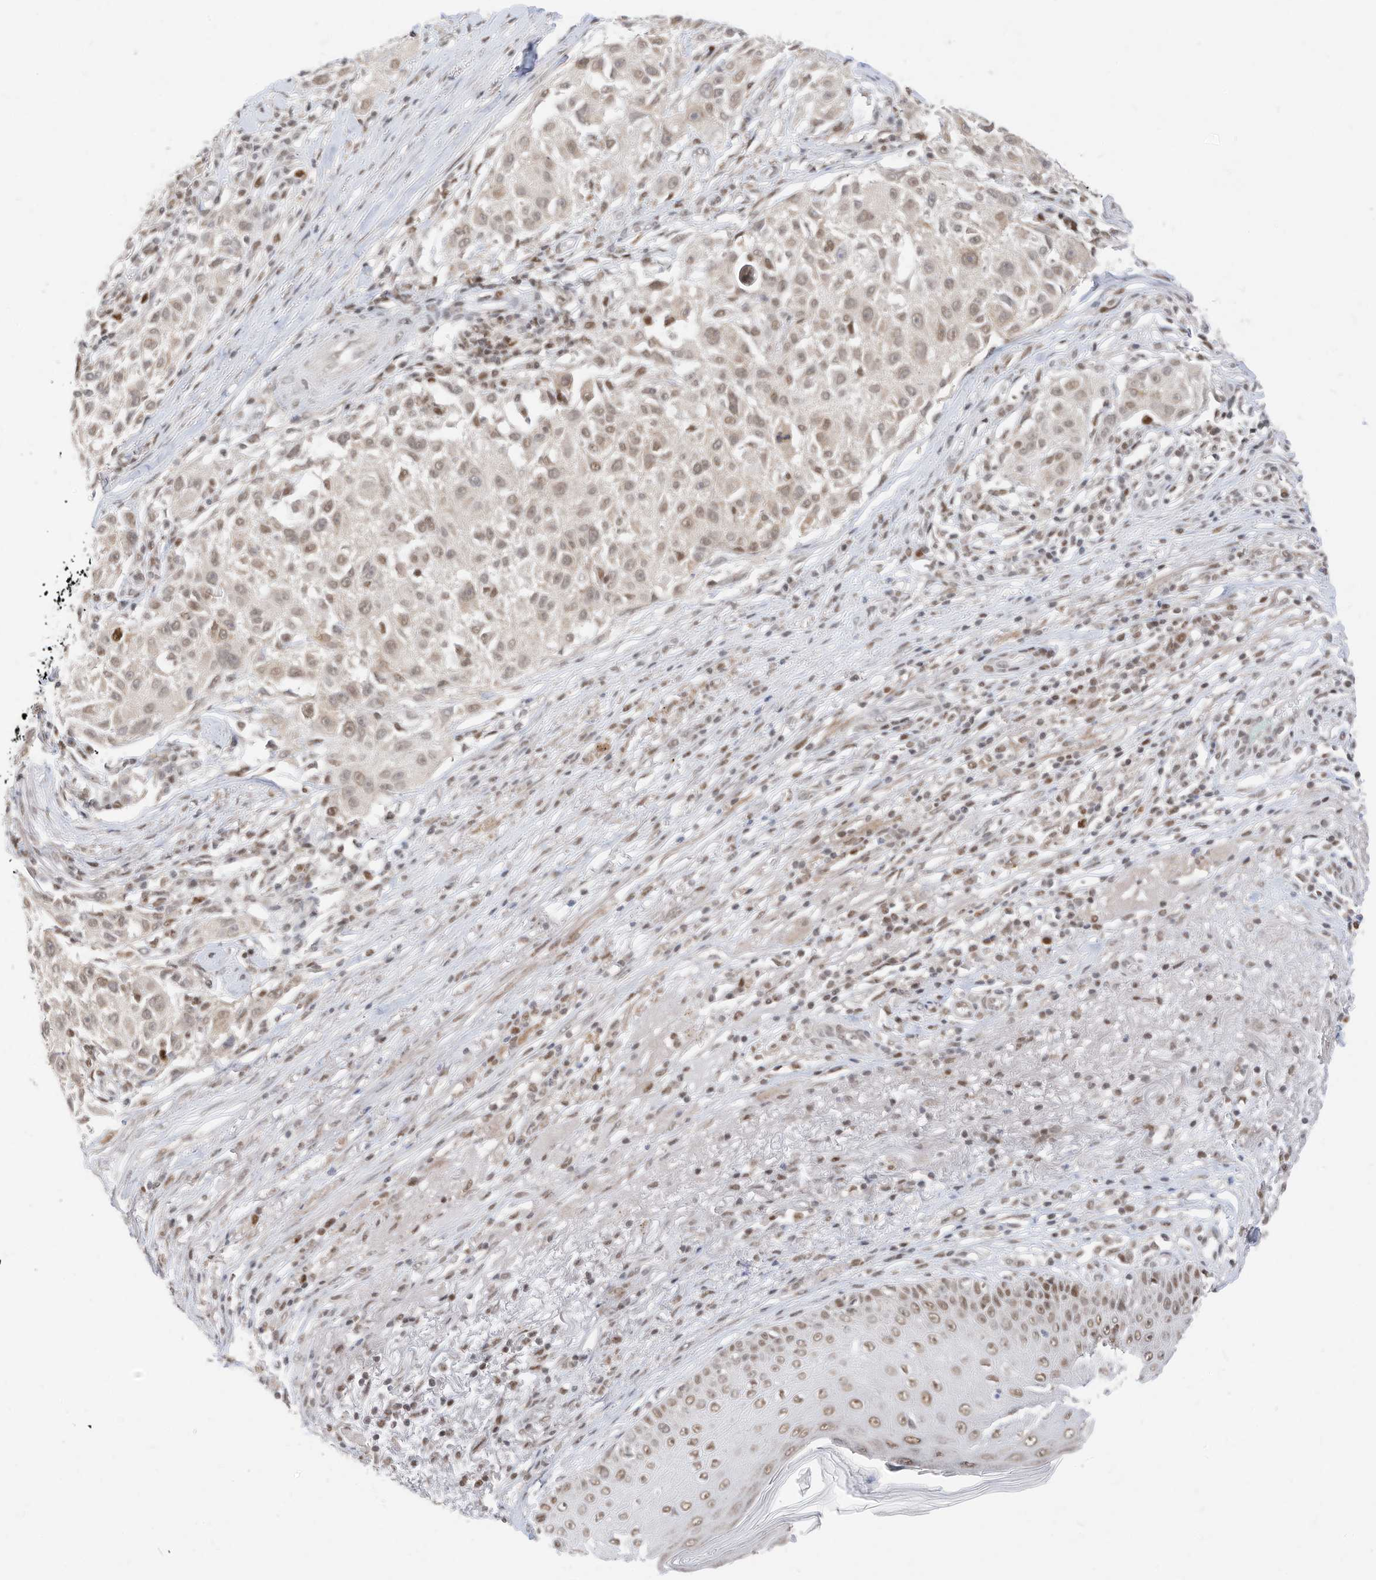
{"staining": {"intensity": "weak", "quantity": ">75%", "location": "nuclear"}, "tissue": "melanoma", "cell_type": "Tumor cells", "image_type": "cancer", "snomed": [{"axis": "morphology", "description": "Necrosis, NOS"}, {"axis": "morphology", "description": "Malignant melanoma, NOS"}, {"axis": "topography", "description": "Skin"}], "caption": "A brown stain highlights weak nuclear expression of a protein in malignant melanoma tumor cells.", "gene": "OGT", "patient": {"sex": "female", "age": 87}}